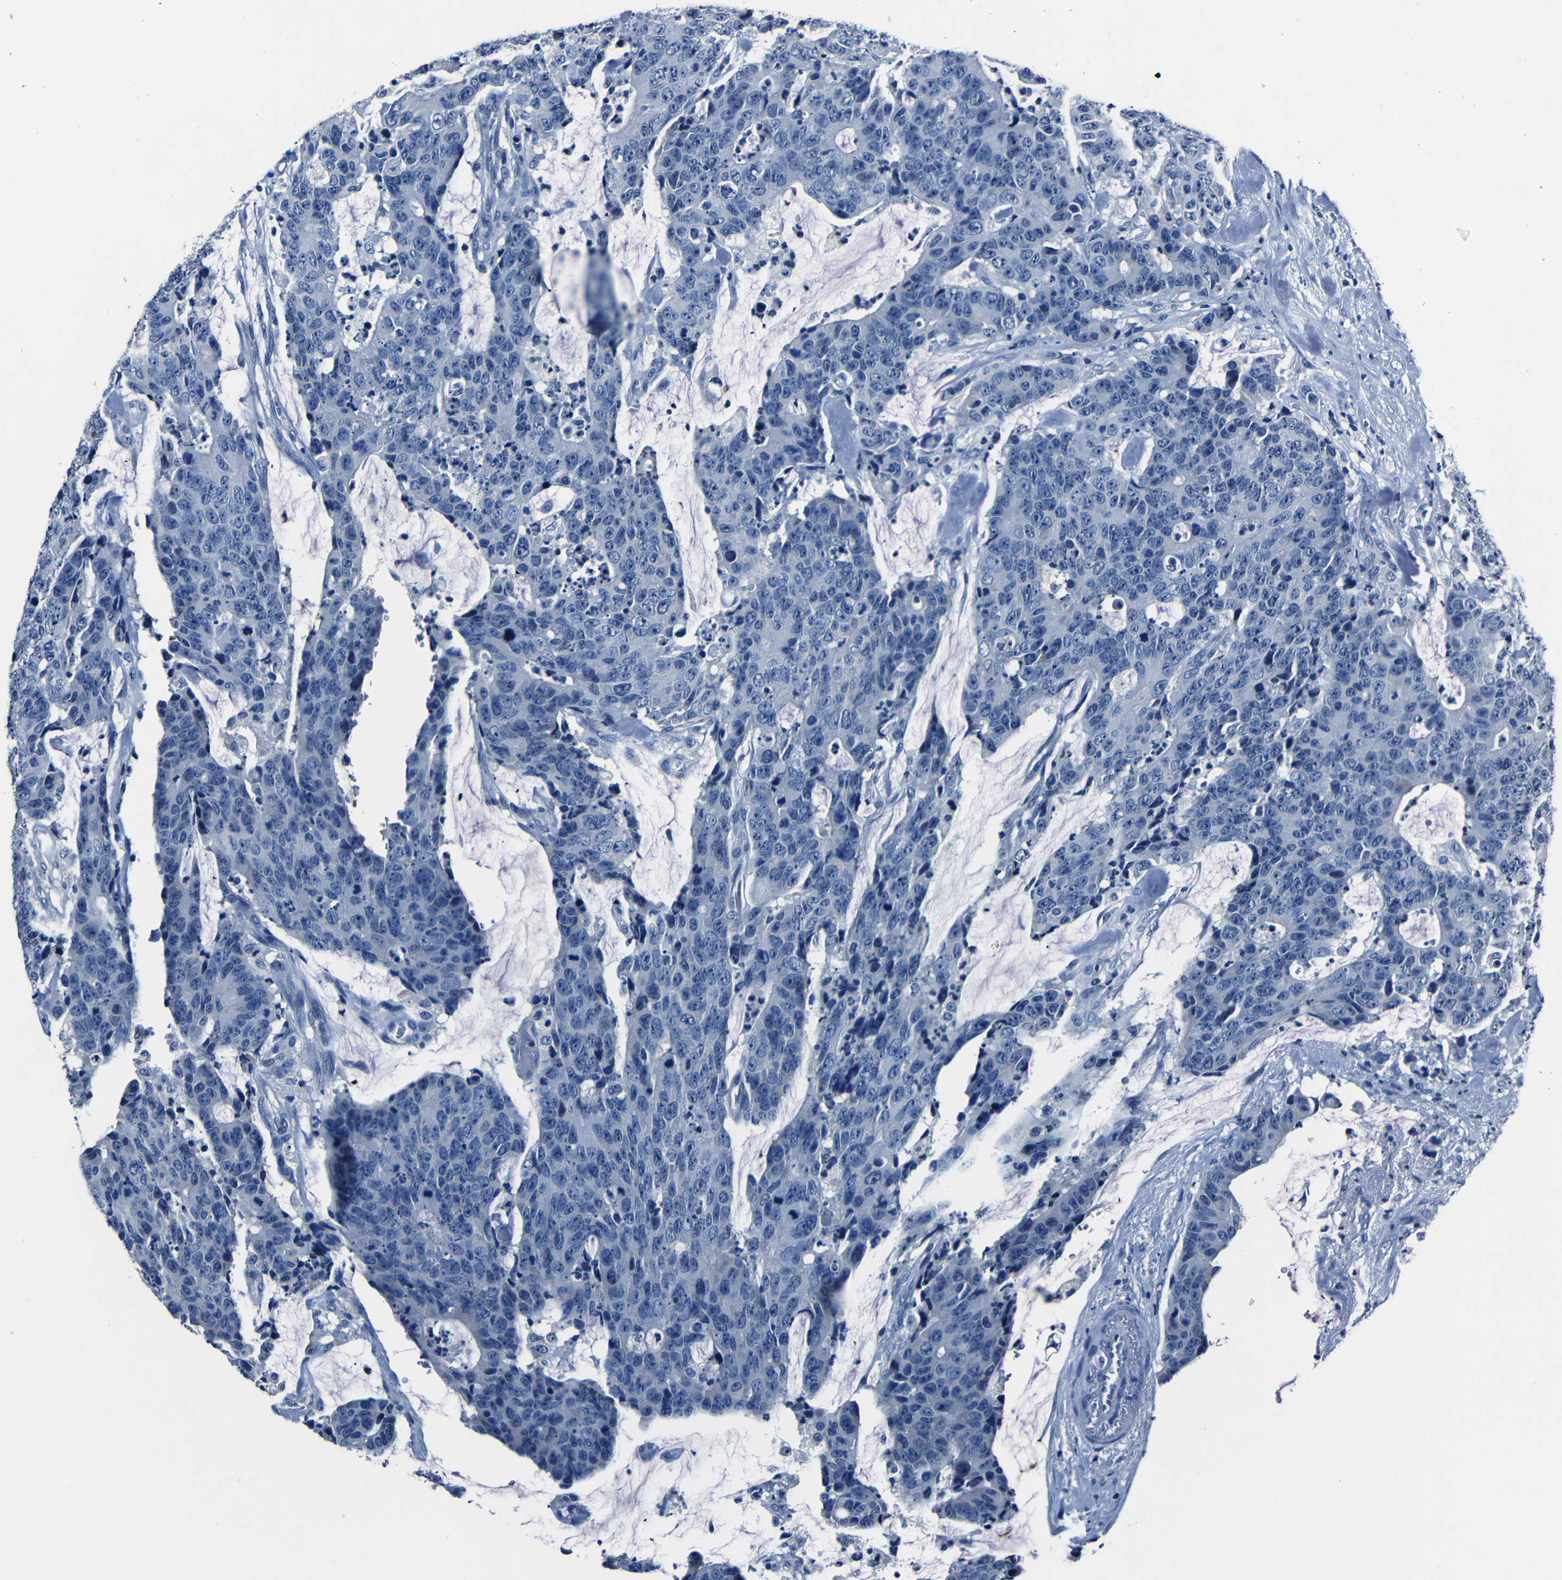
{"staining": {"intensity": "negative", "quantity": "none", "location": "none"}, "tissue": "colorectal cancer", "cell_type": "Tumor cells", "image_type": "cancer", "snomed": [{"axis": "morphology", "description": "Adenocarcinoma, NOS"}, {"axis": "topography", "description": "Colon"}], "caption": "DAB immunohistochemical staining of colorectal cancer shows no significant staining in tumor cells. The staining was performed using DAB (3,3'-diaminobenzidine) to visualize the protein expression in brown, while the nuclei were stained in blue with hematoxylin (Magnification: 20x).", "gene": "NCMAP", "patient": {"sex": "female", "age": 86}}